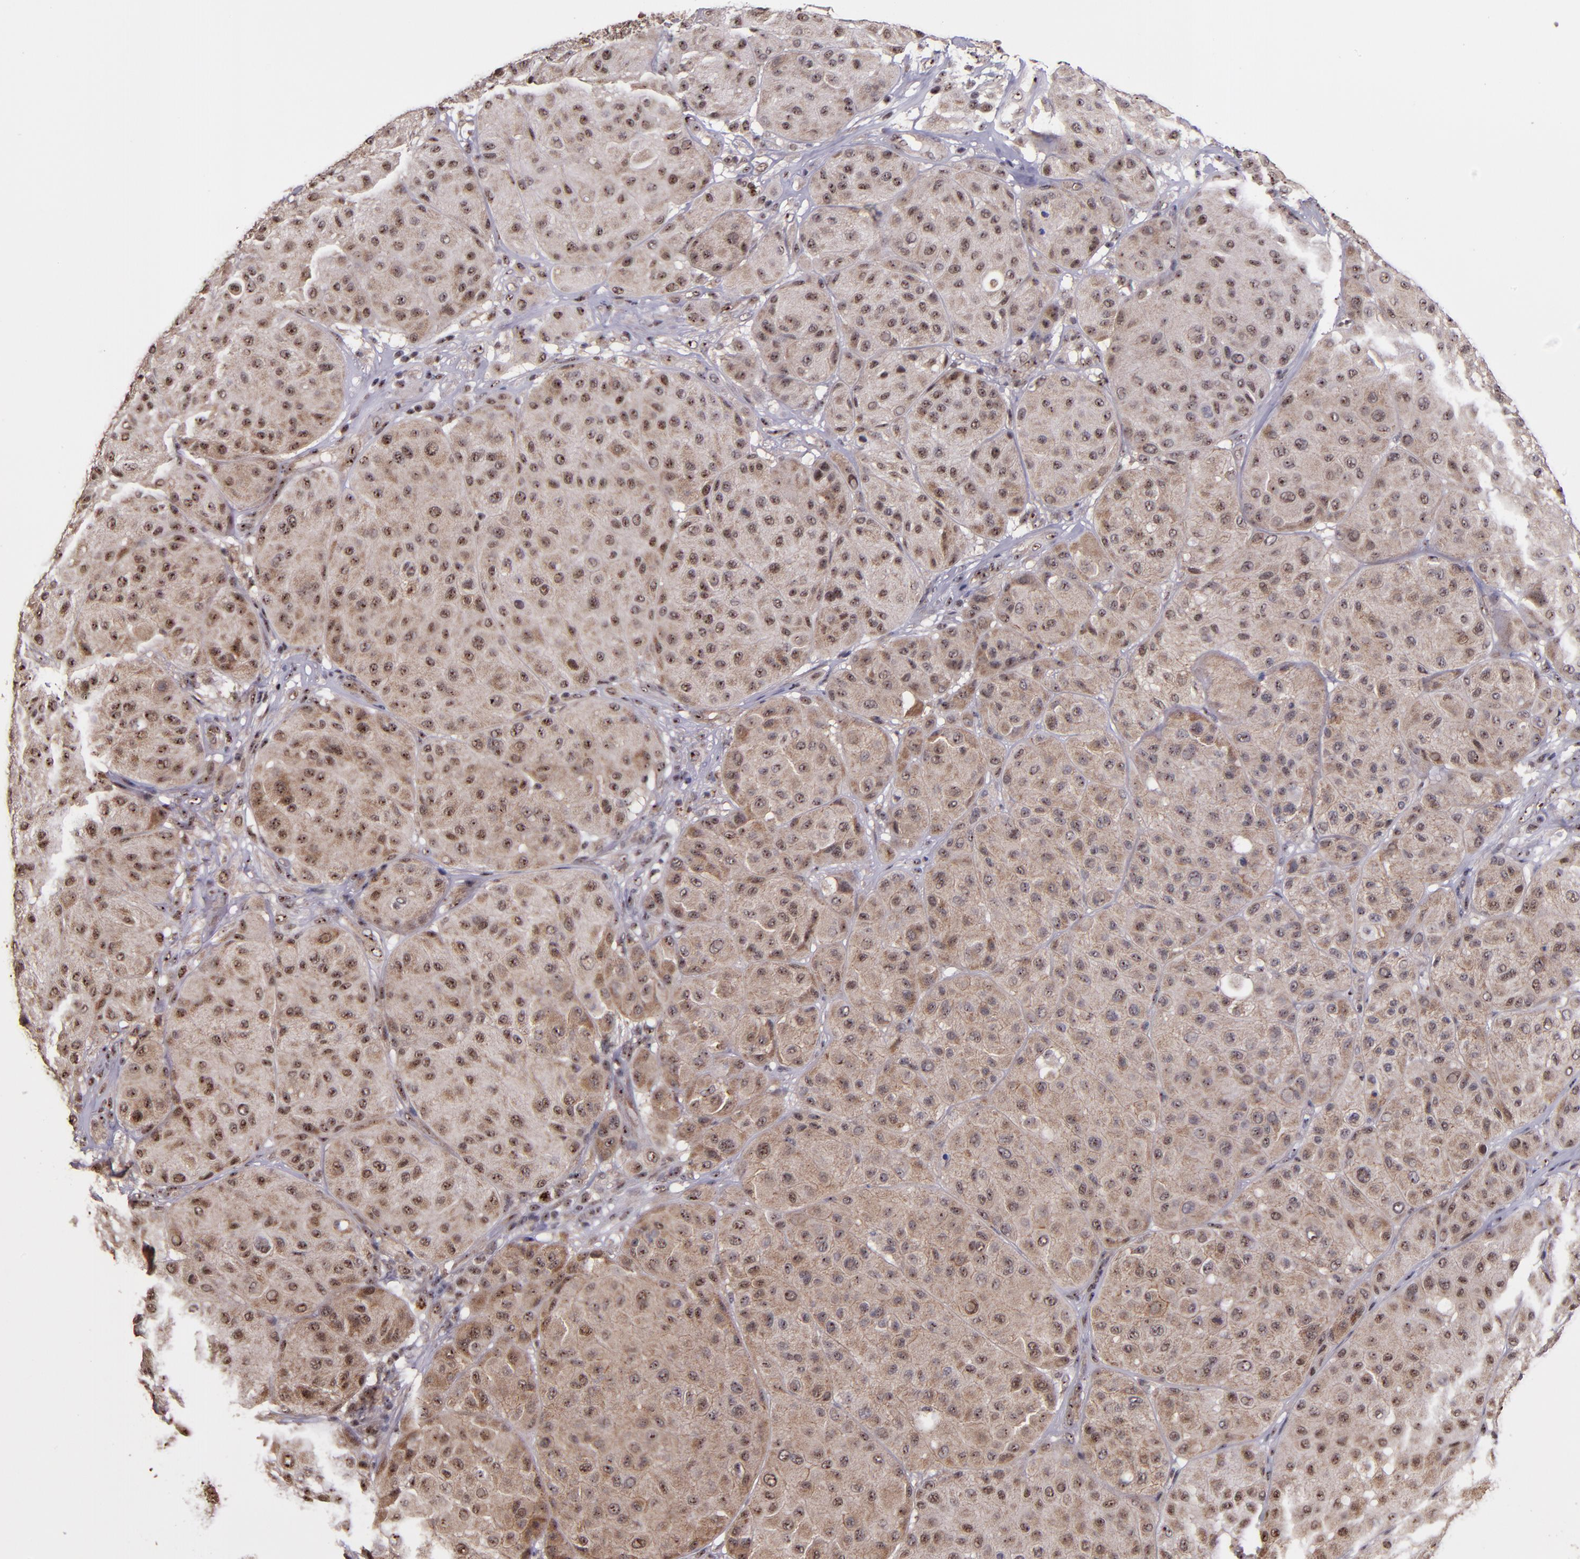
{"staining": {"intensity": "weak", "quantity": "25%-75%", "location": "cytoplasmic/membranous,nuclear"}, "tissue": "melanoma", "cell_type": "Tumor cells", "image_type": "cancer", "snomed": [{"axis": "morphology", "description": "Normal tissue, NOS"}, {"axis": "morphology", "description": "Malignant melanoma, Metastatic site"}, {"axis": "topography", "description": "Skin"}], "caption": "Protein analysis of malignant melanoma (metastatic site) tissue demonstrates weak cytoplasmic/membranous and nuclear positivity in about 25%-75% of tumor cells. The protein of interest is stained brown, and the nuclei are stained in blue (DAB IHC with brightfield microscopy, high magnification).", "gene": "CECR2", "patient": {"sex": "male", "age": 41}}